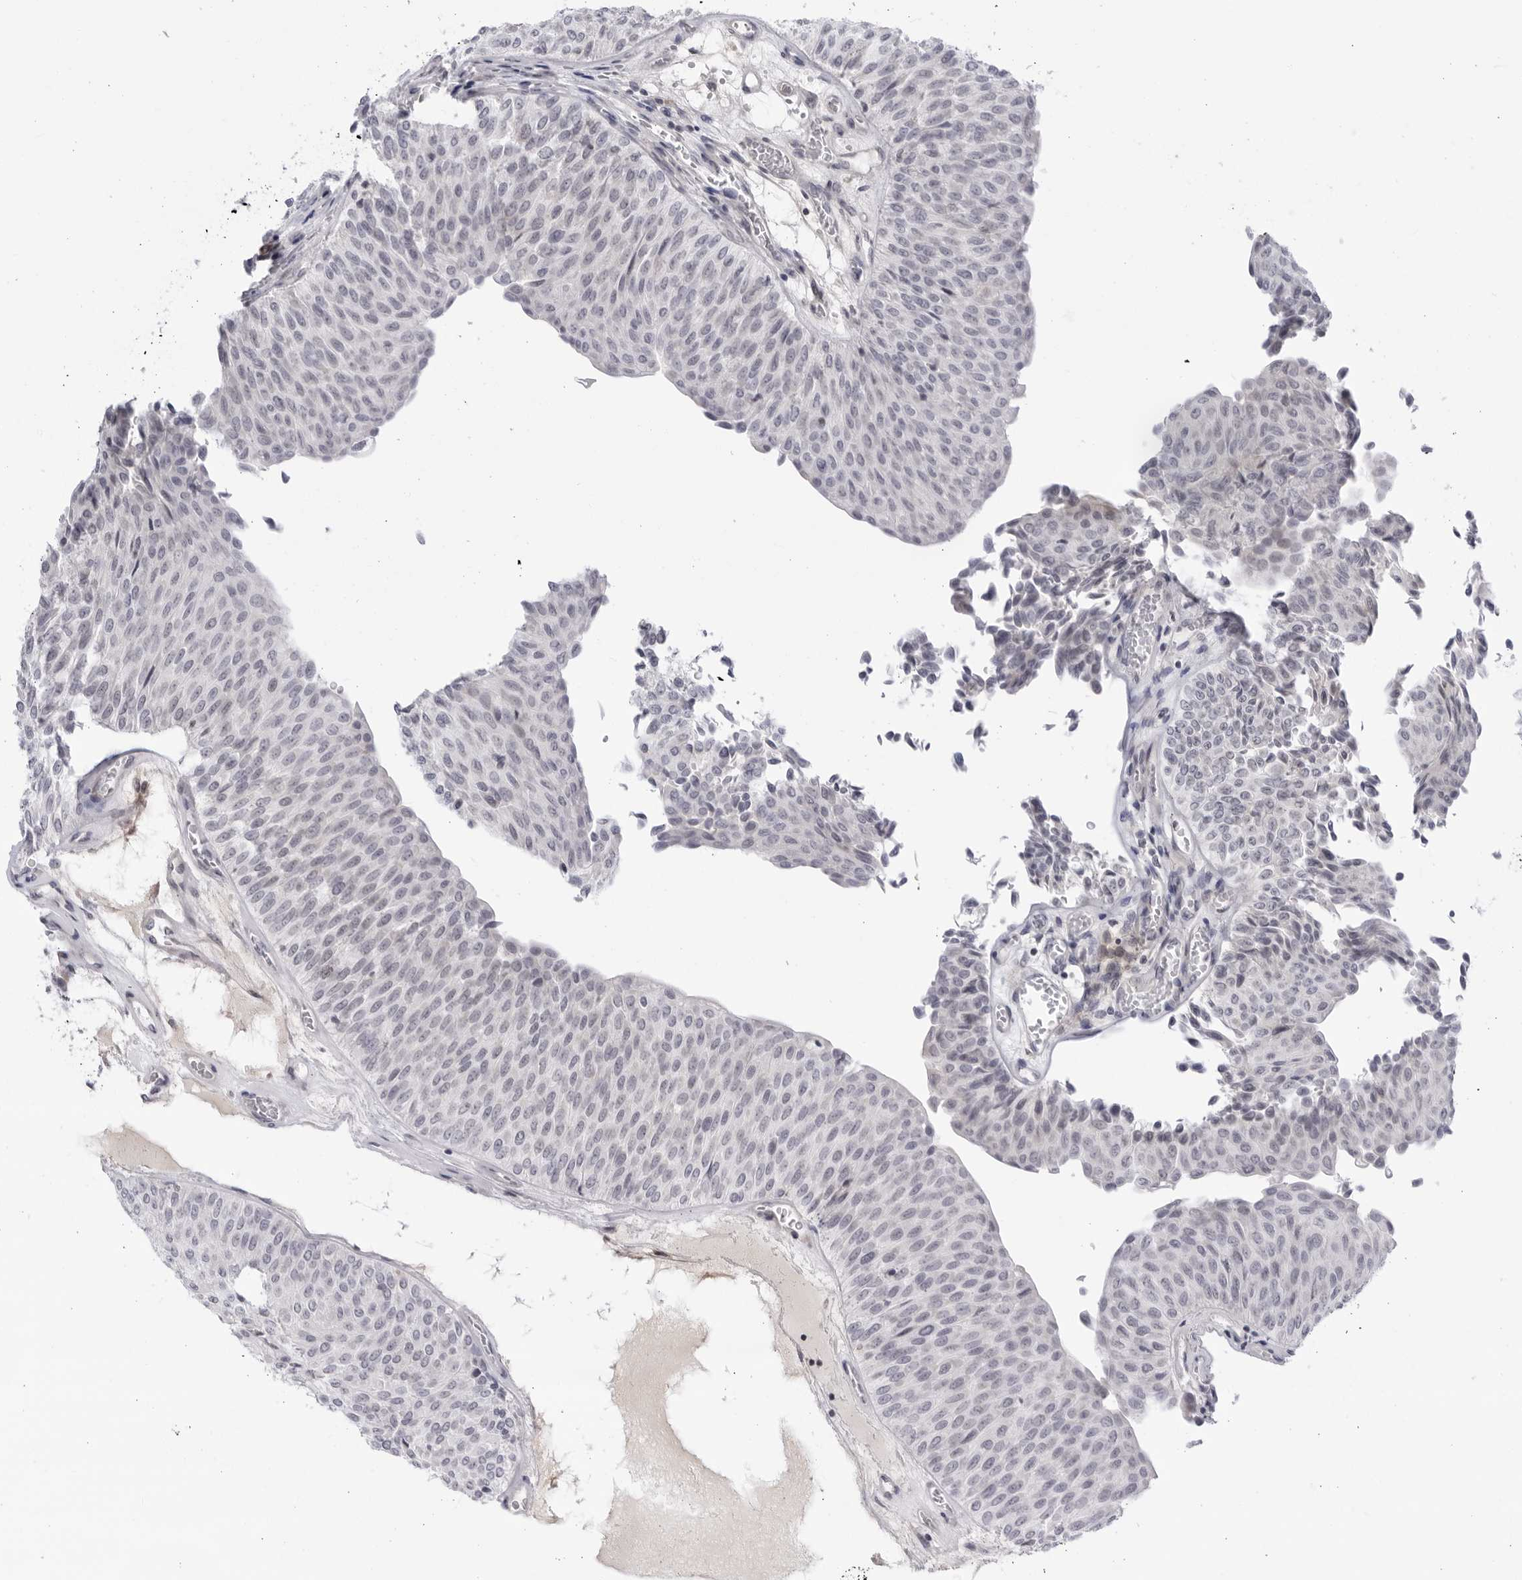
{"staining": {"intensity": "negative", "quantity": "none", "location": "none"}, "tissue": "urothelial cancer", "cell_type": "Tumor cells", "image_type": "cancer", "snomed": [{"axis": "morphology", "description": "Urothelial carcinoma, Low grade"}, {"axis": "topography", "description": "Urinary bladder"}], "caption": "An image of urothelial carcinoma (low-grade) stained for a protein exhibits no brown staining in tumor cells.", "gene": "CNBD1", "patient": {"sex": "male", "age": 78}}